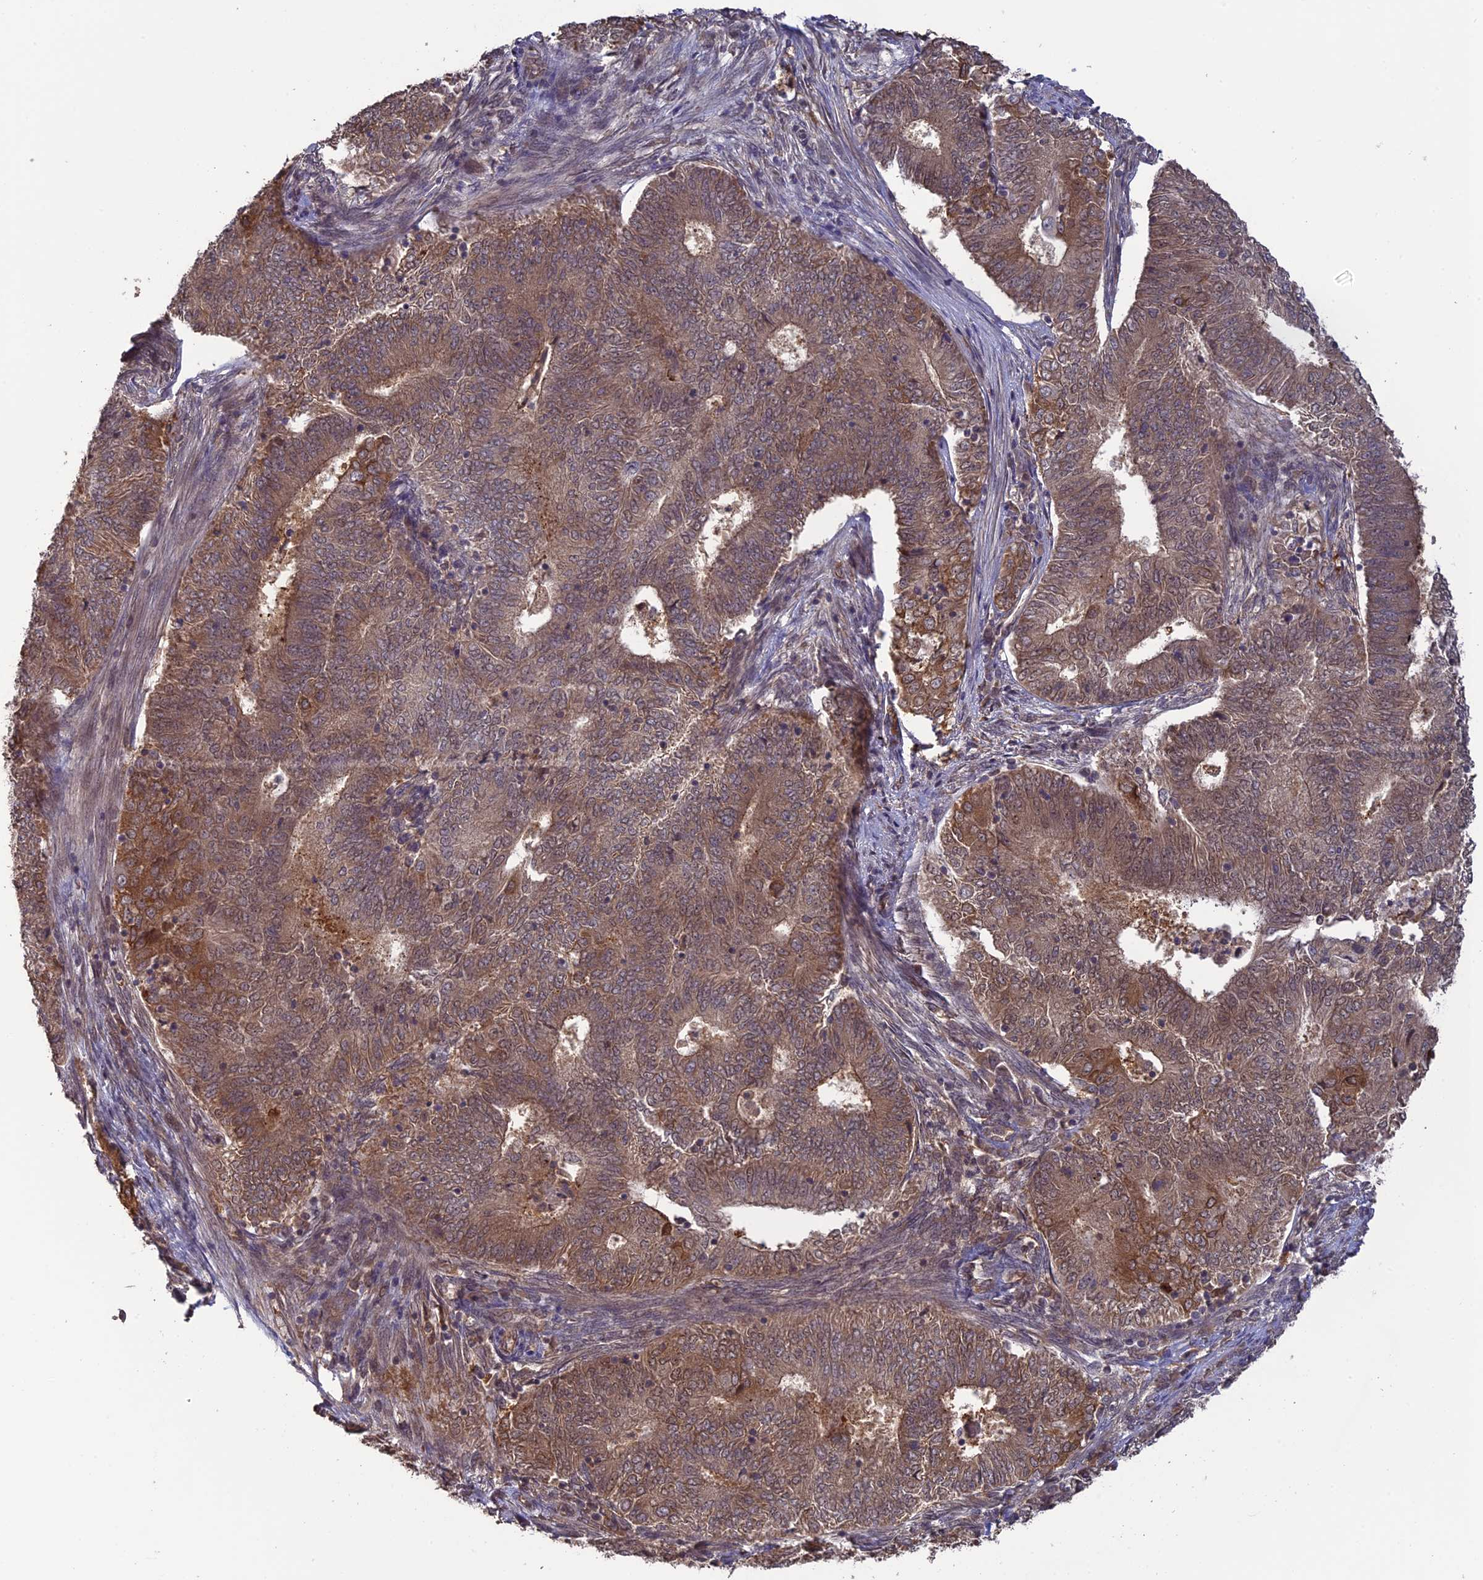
{"staining": {"intensity": "moderate", "quantity": ">75%", "location": "cytoplasmic/membranous"}, "tissue": "endometrial cancer", "cell_type": "Tumor cells", "image_type": "cancer", "snomed": [{"axis": "morphology", "description": "Adenocarcinoma, NOS"}, {"axis": "topography", "description": "Endometrium"}], "caption": "About >75% of tumor cells in endometrial cancer display moderate cytoplasmic/membranous protein staining as visualized by brown immunohistochemical staining.", "gene": "LIN37", "patient": {"sex": "female", "age": 62}}